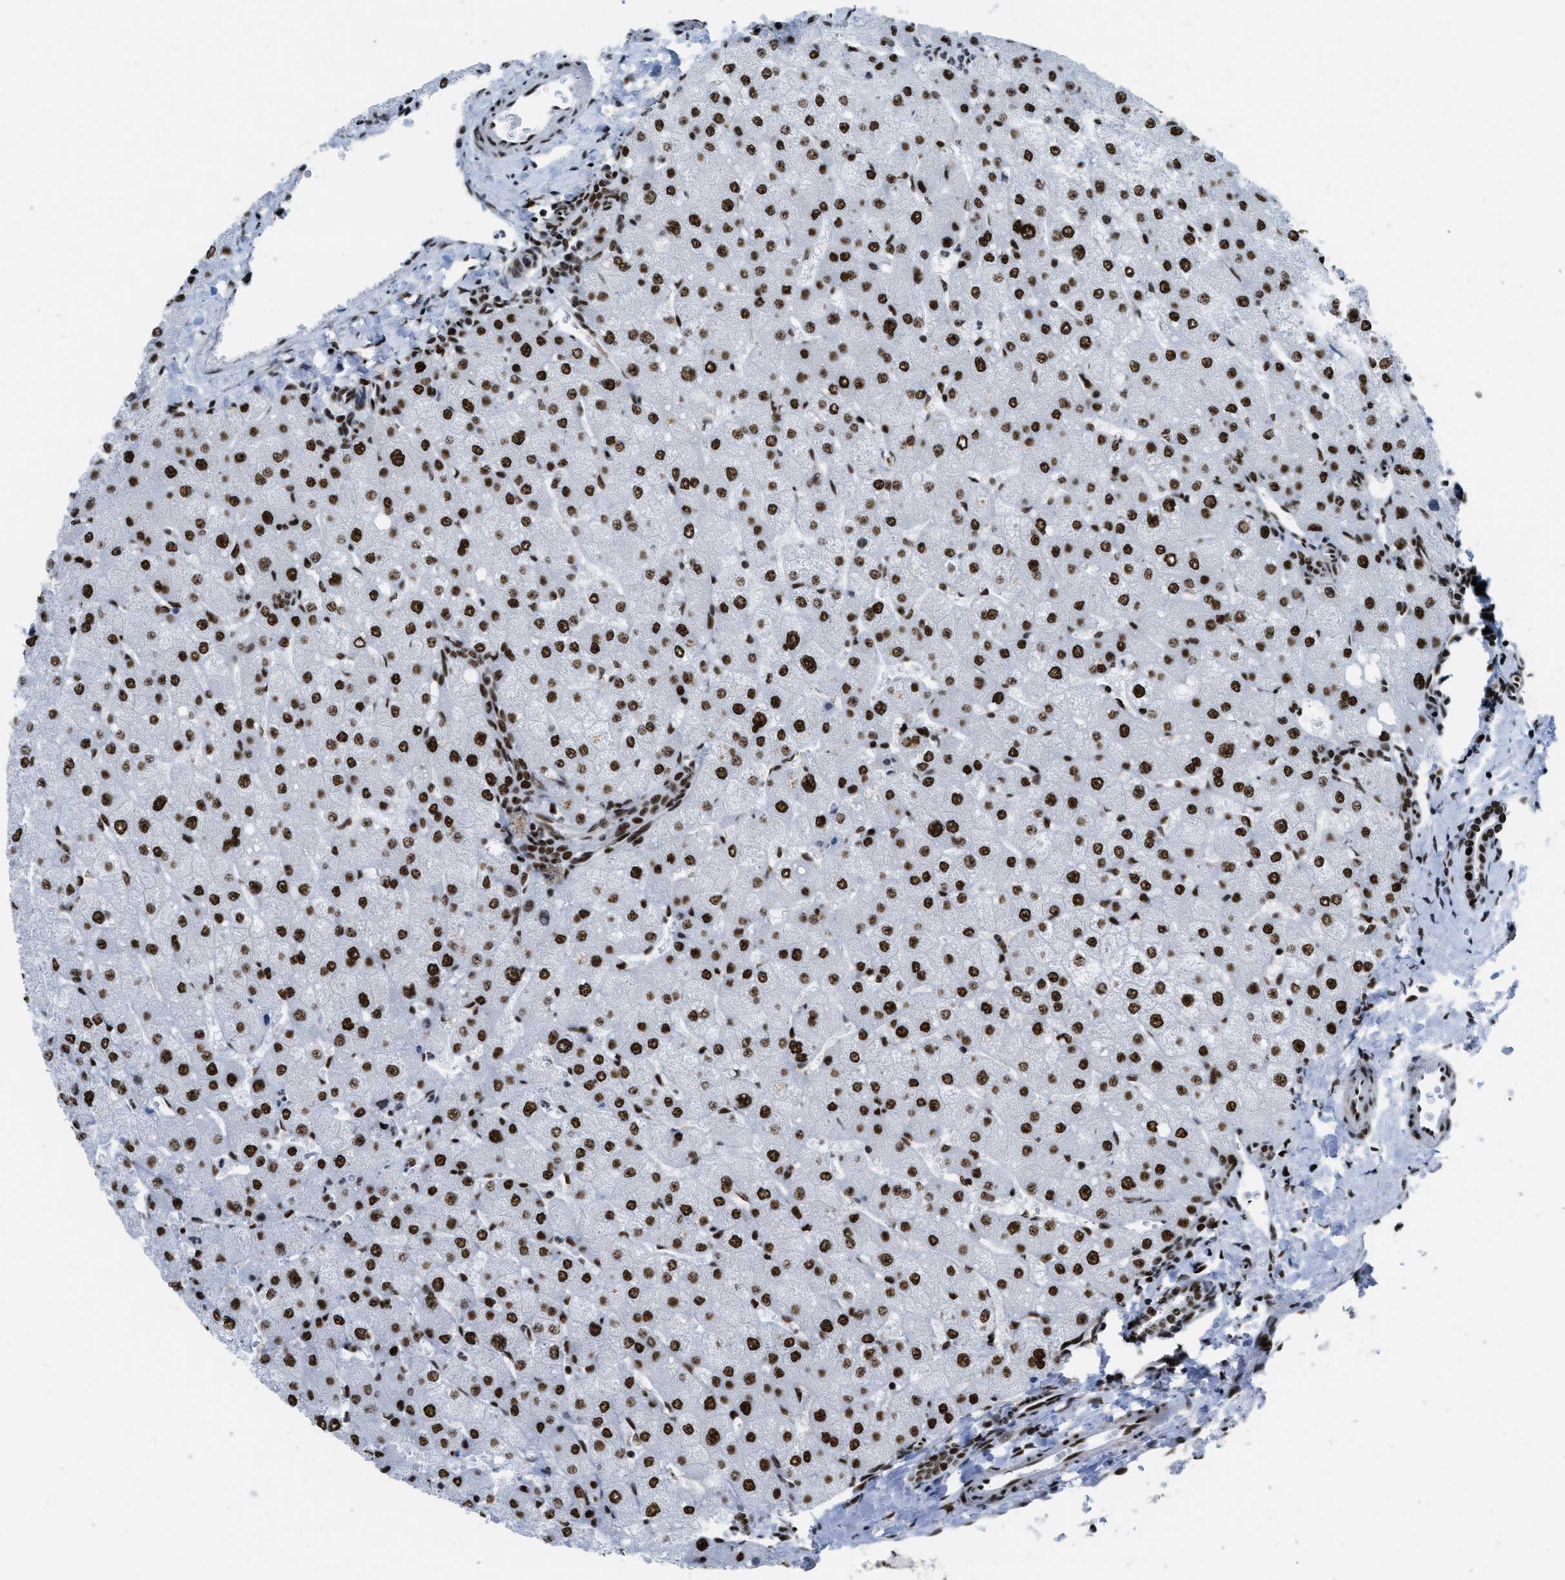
{"staining": {"intensity": "strong", "quantity": ">75%", "location": "nuclear"}, "tissue": "liver", "cell_type": "Cholangiocytes", "image_type": "normal", "snomed": [{"axis": "morphology", "description": "Normal tissue, NOS"}, {"axis": "topography", "description": "Liver"}], "caption": "About >75% of cholangiocytes in unremarkable liver display strong nuclear protein positivity as visualized by brown immunohistochemical staining.", "gene": "ZNF207", "patient": {"sex": "male", "age": 55}}